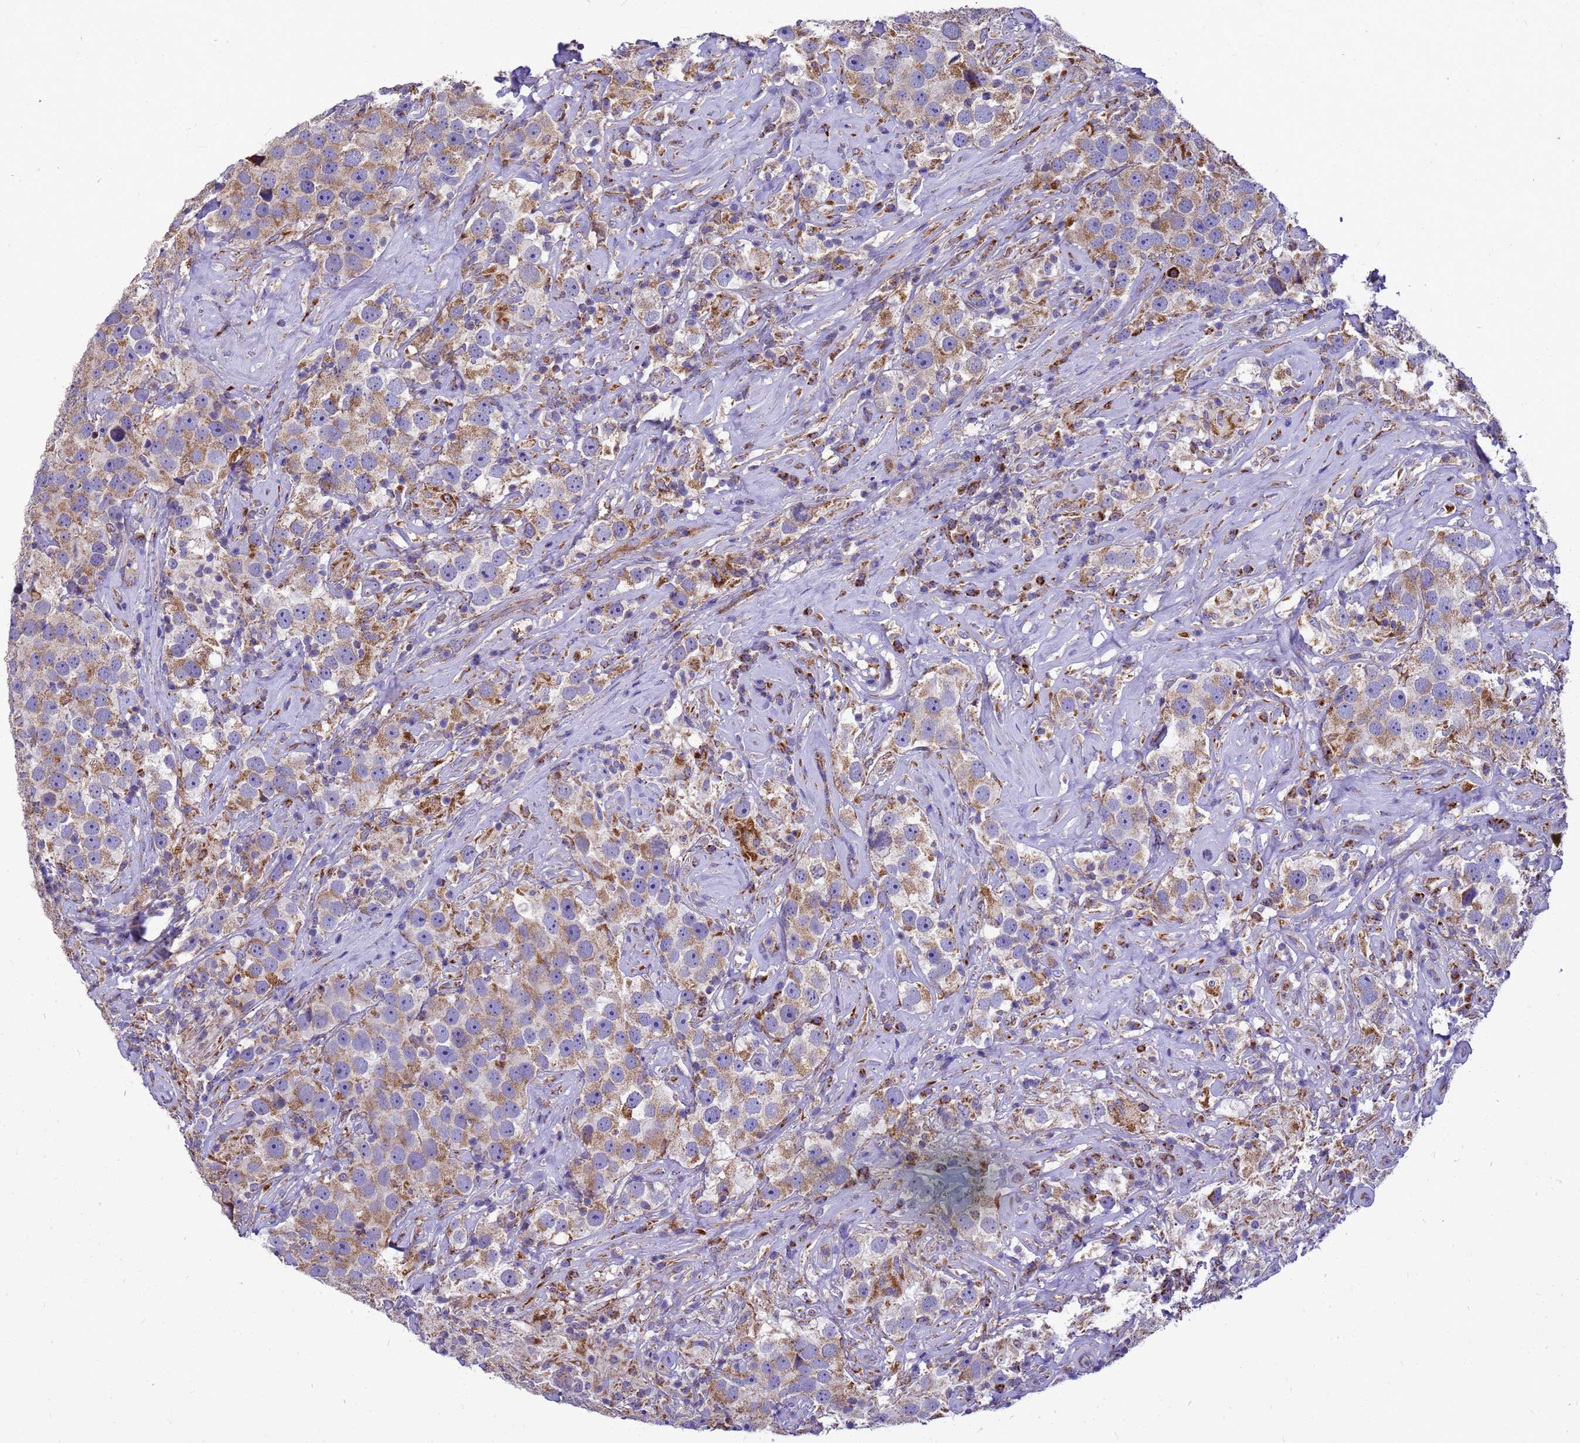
{"staining": {"intensity": "moderate", "quantity": ">75%", "location": "cytoplasmic/membranous"}, "tissue": "testis cancer", "cell_type": "Tumor cells", "image_type": "cancer", "snomed": [{"axis": "morphology", "description": "Seminoma, NOS"}, {"axis": "topography", "description": "Testis"}], "caption": "Tumor cells show medium levels of moderate cytoplasmic/membranous expression in approximately >75% of cells in testis cancer. The staining was performed using DAB (3,3'-diaminobenzidine) to visualize the protein expression in brown, while the nuclei were stained in blue with hematoxylin (Magnification: 20x).", "gene": "CMC4", "patient": {"sex": "male", "age": 49}}